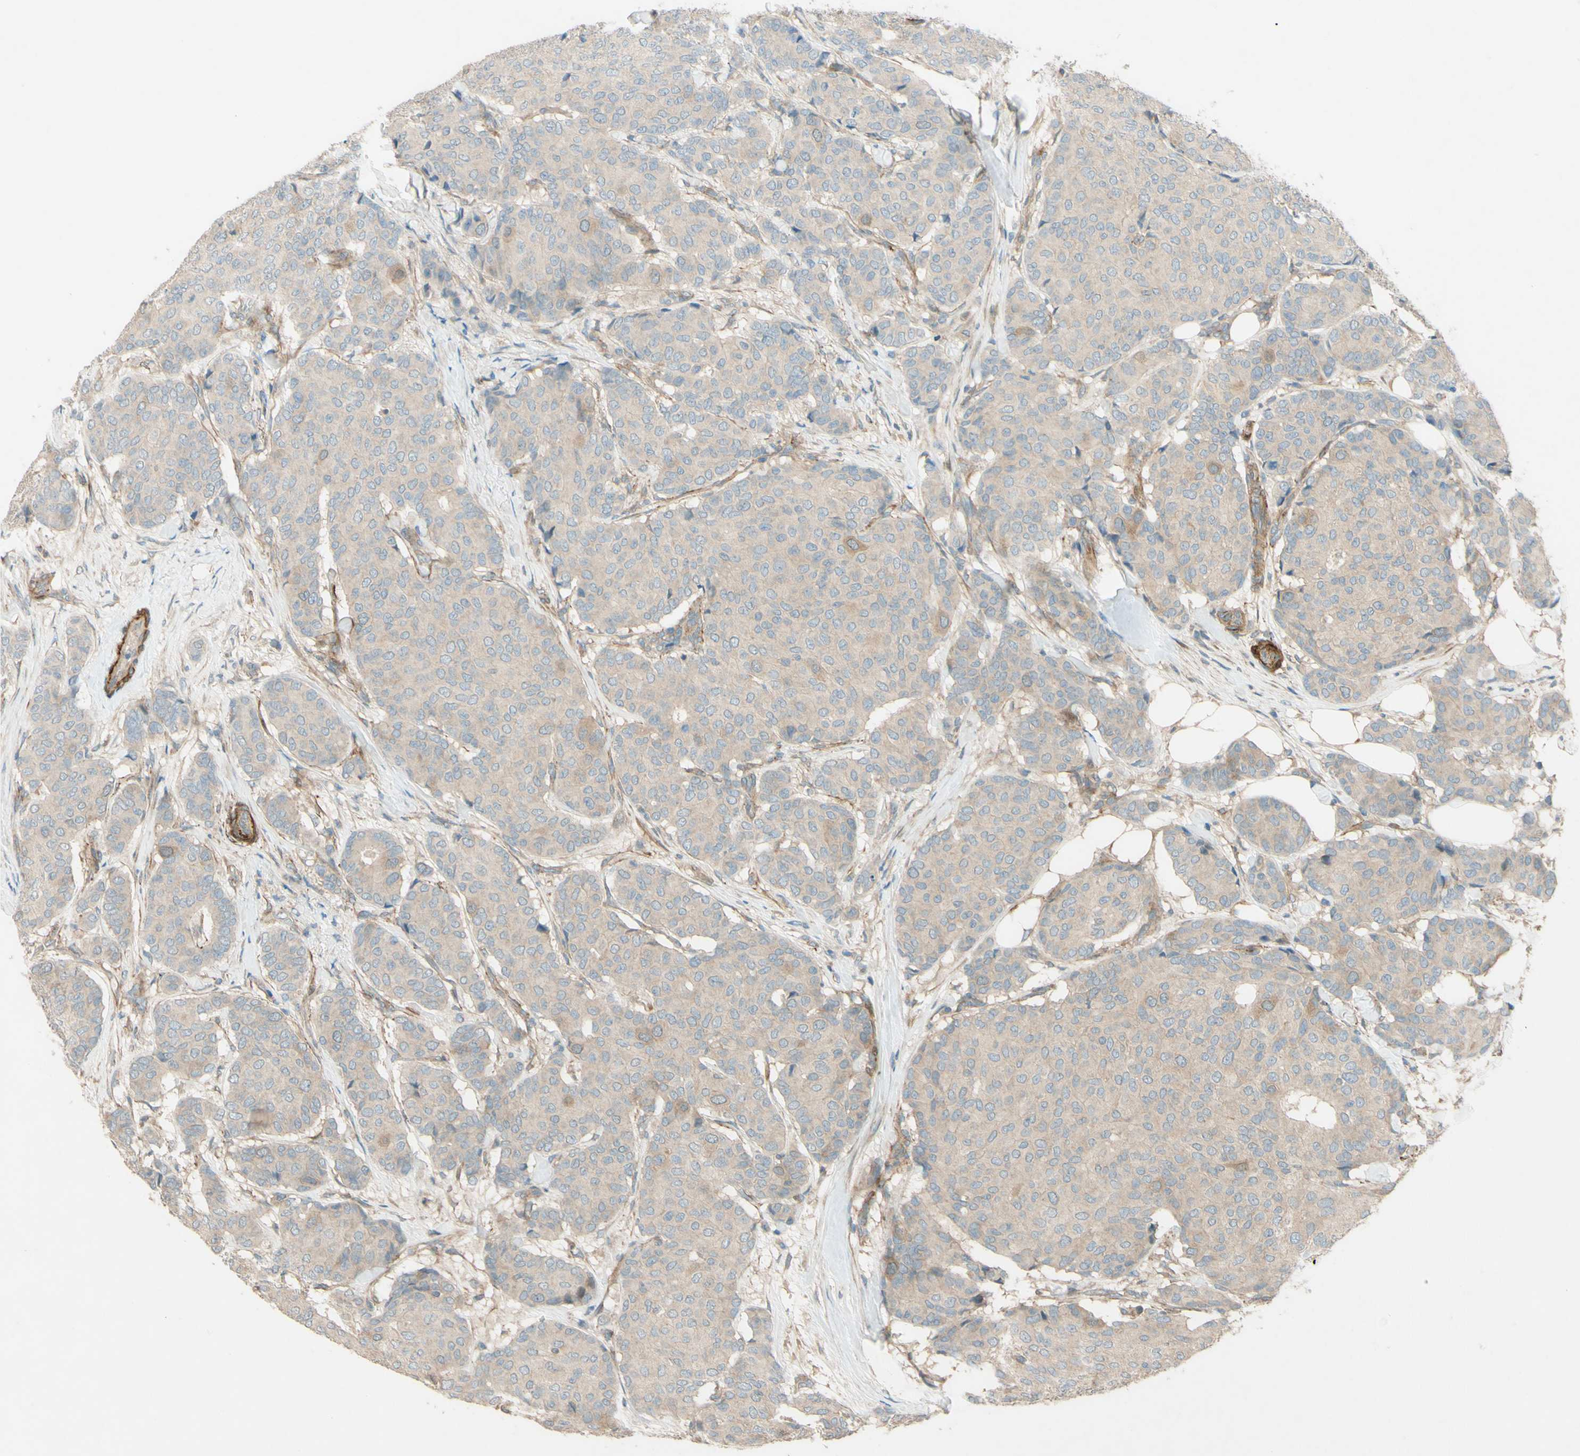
{"staining": {"intensity": "weak", "quantity": ">75%", "location": "cytoplasmic/membranous"}, "tissue": "breast cancer", "cell_type": "Tumor cells", "image_type": "cancer", "snomed": [{"axis": "morphology", "description": "Duct carcinoma"}, {"axis": "topography", "description": "Breast"}], "caption": "Immunohistochemical staining of breast cancer (intraductal carcinoma) reveals weak cytoplasmic/membranous protein positivity in approximately >75% of tumor cells.", "gene": "ADAM17", "patient": {"sex": "female", "age": 75}}